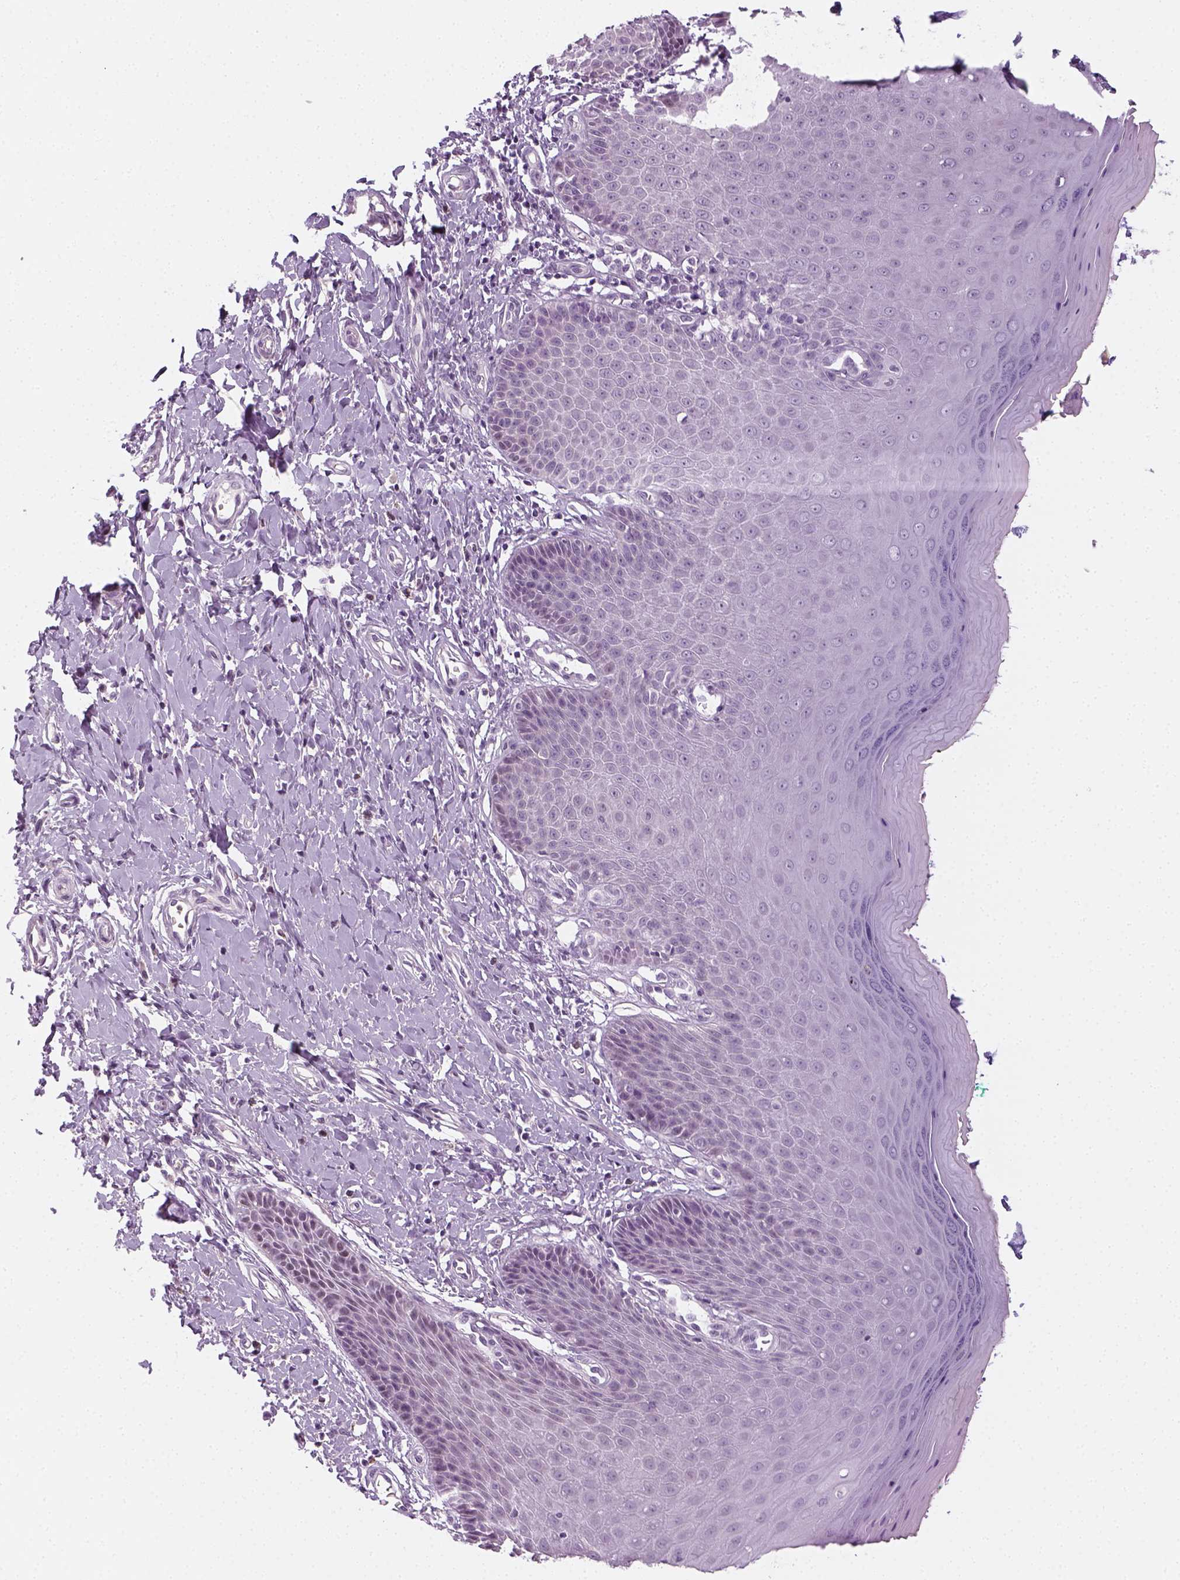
{"staining": {"intensity": "weak", "quantity": "<25%", "location": "nuclear"}, "tissue": "vagina", "cell_type": "Squamous epithelial cells", "image_type": "normal", "snomed": [{"axis": "morphology", "description": "Normal tissue, NOS"}, {"axis": "topography", "description": "Vagina"}], "caption": "Squamous epithelial cells are negative for brown protein staining in benign vagina. (IHC, brightfield microscopy, high magnification).", "gene": "MAGEB3", "patient": {"sex": "female", "age": 83}}